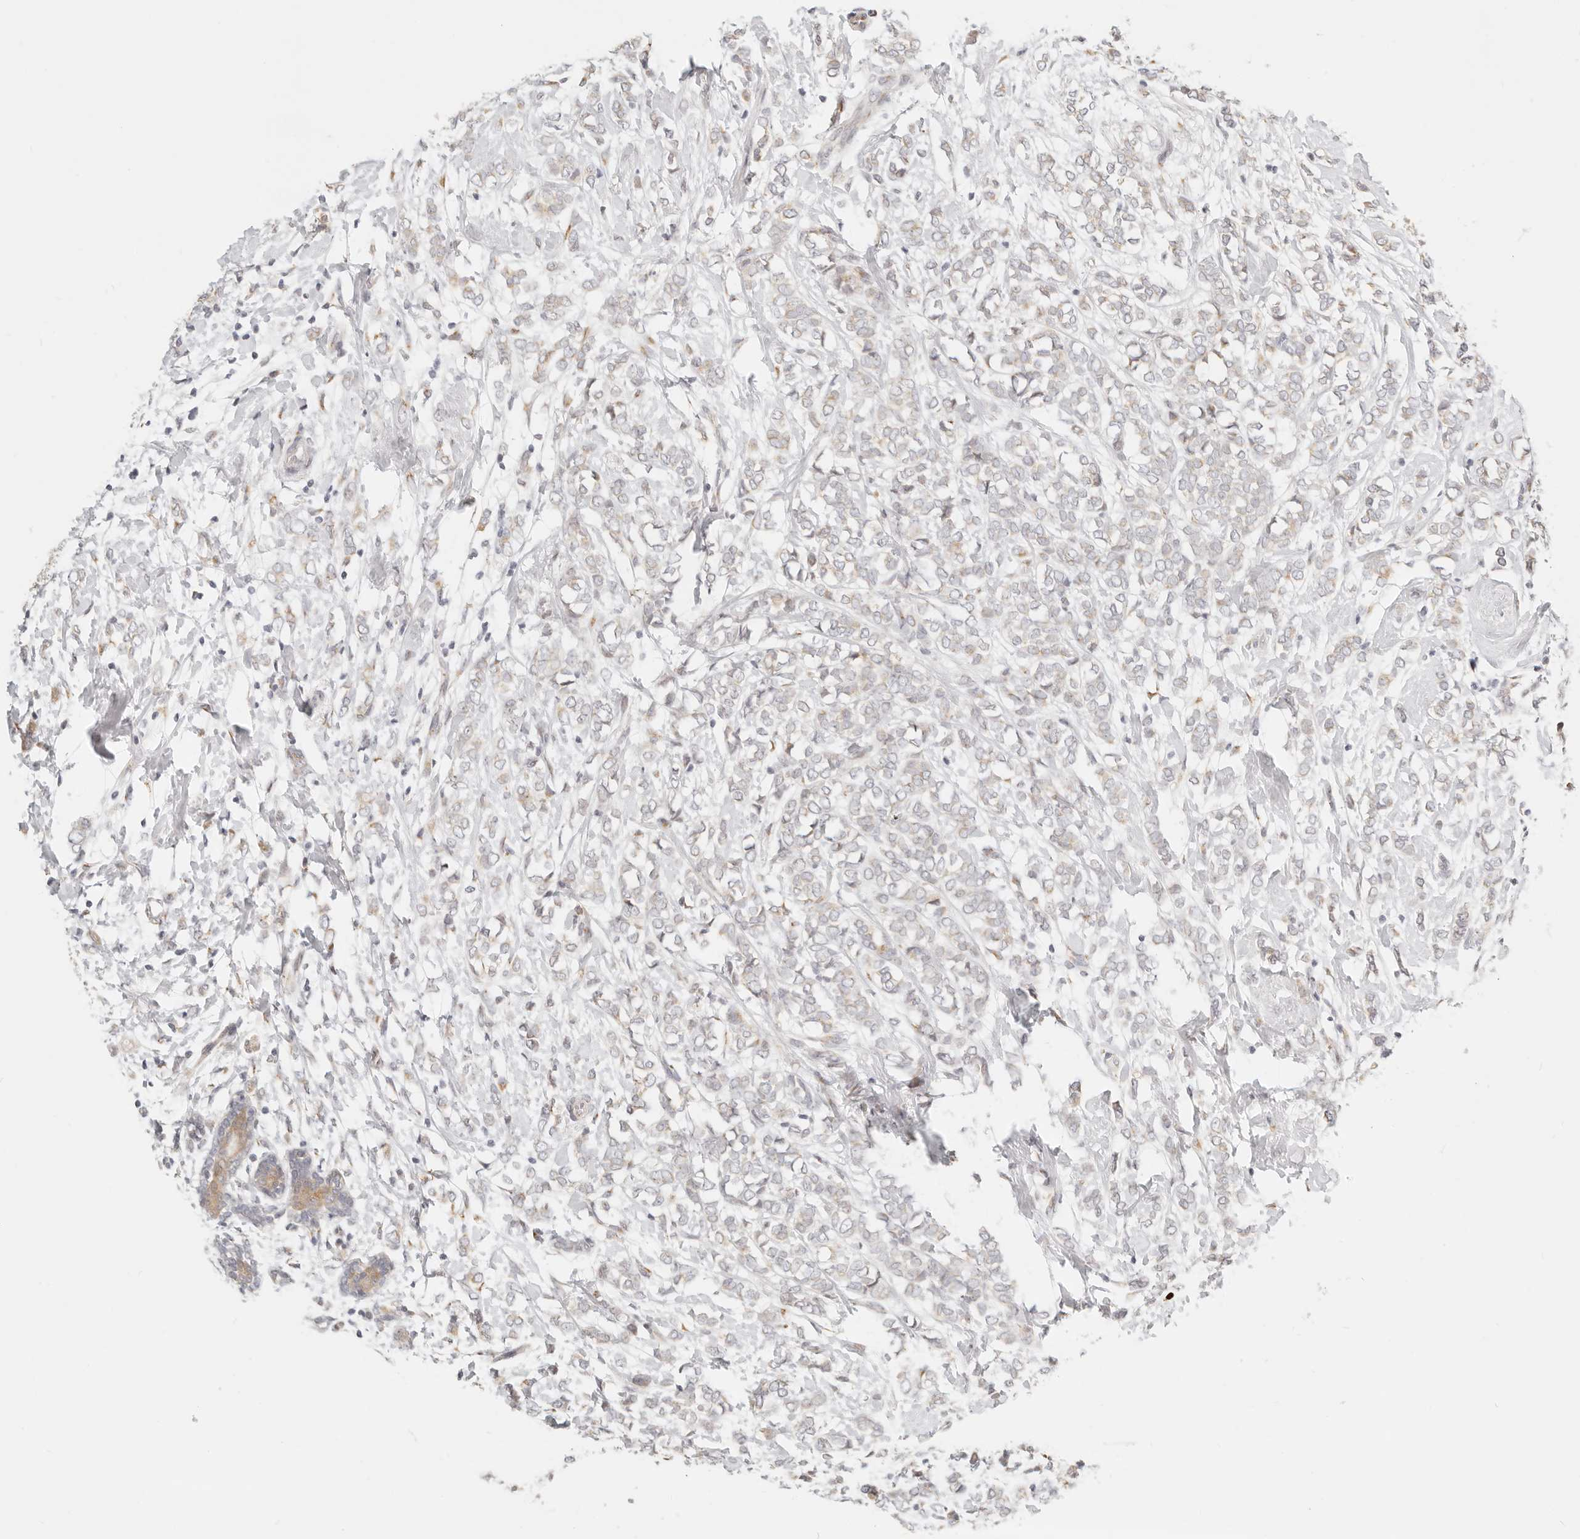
{"staining": {"intensity": "weak", "quantity": "<25%", "location": "cytoplasmic/membranous"}, "tissue": "breast cancer", "cell_type": "Tumor cells", "image_type": "cancer", "snomed": [{"axis": "morphology", "description": "Normal tissue, NOS"}, {"axis": "morphology", "description": "Lobular carcinoma"}, {"axis": "topography", "description": "Breast"}], "caption": "This is an immunohistochemistry histopathology image of breast cancer (lobular carcinoma). There is no expression in tumor cells.", "gene": "FAM20B", "patient": {"sex": "female", "age": 47}}